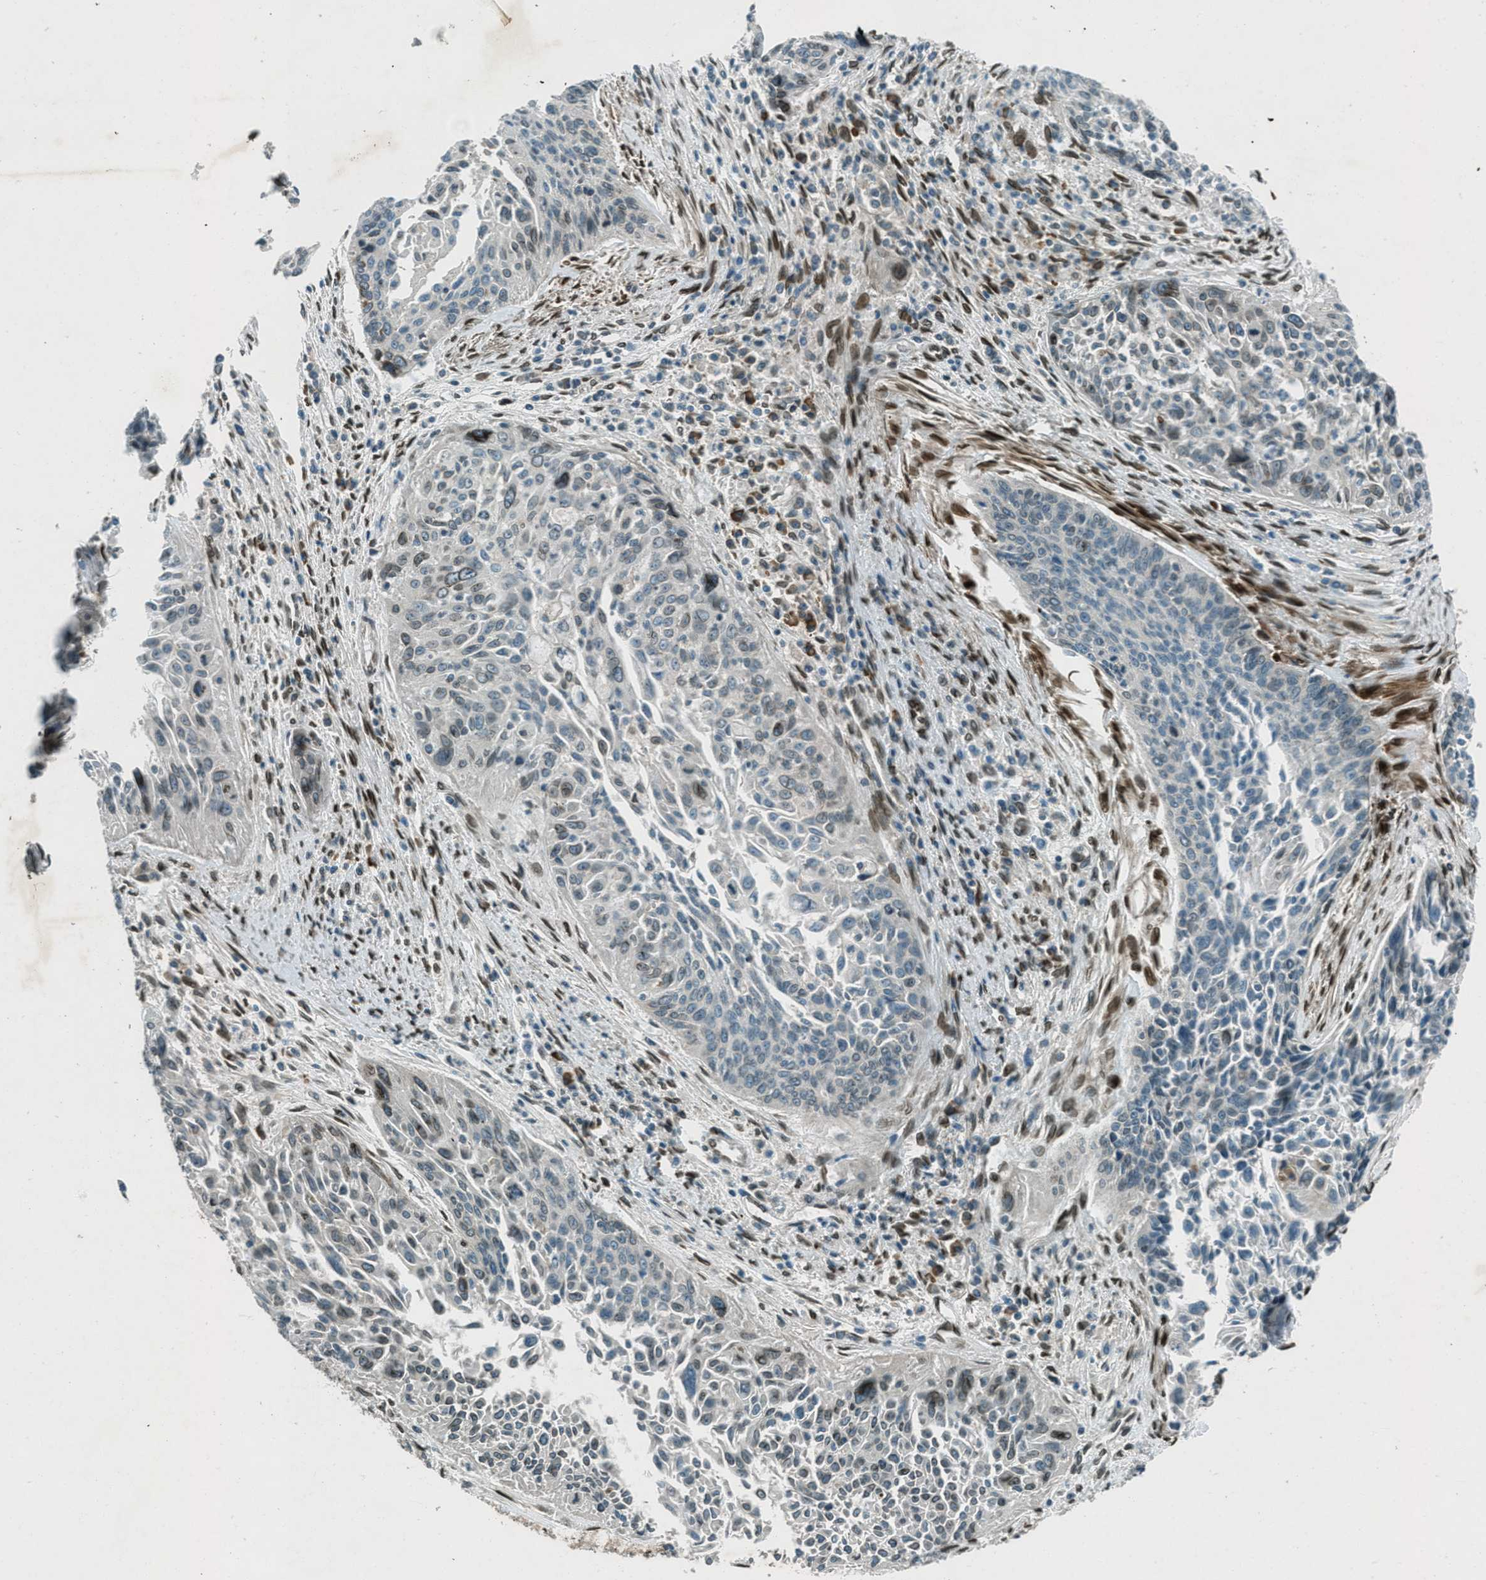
{"staining": {"intensity": "moderate", "quantity": "<25%", "location": "cytoplasmic/membranous,nuclear"}, "tissue": "cervical cancer", "cell_type": "Tumor cells", "image_type": "cancer", "snomed": [{"axis": "morphology", "description": "Squamous cell carcinoma, NOS"}, {"axis": "topography", "description": "Cervix"}], "caption": "Protein analysis of squamous cell carcinoma (cervical) tissue displays moderate cytoplasmic/membranous and nuclear positivity in approximately <25% of tumor cells.", "gene": "LEMD2", "patient": {"sex": "female", "age": 55}}